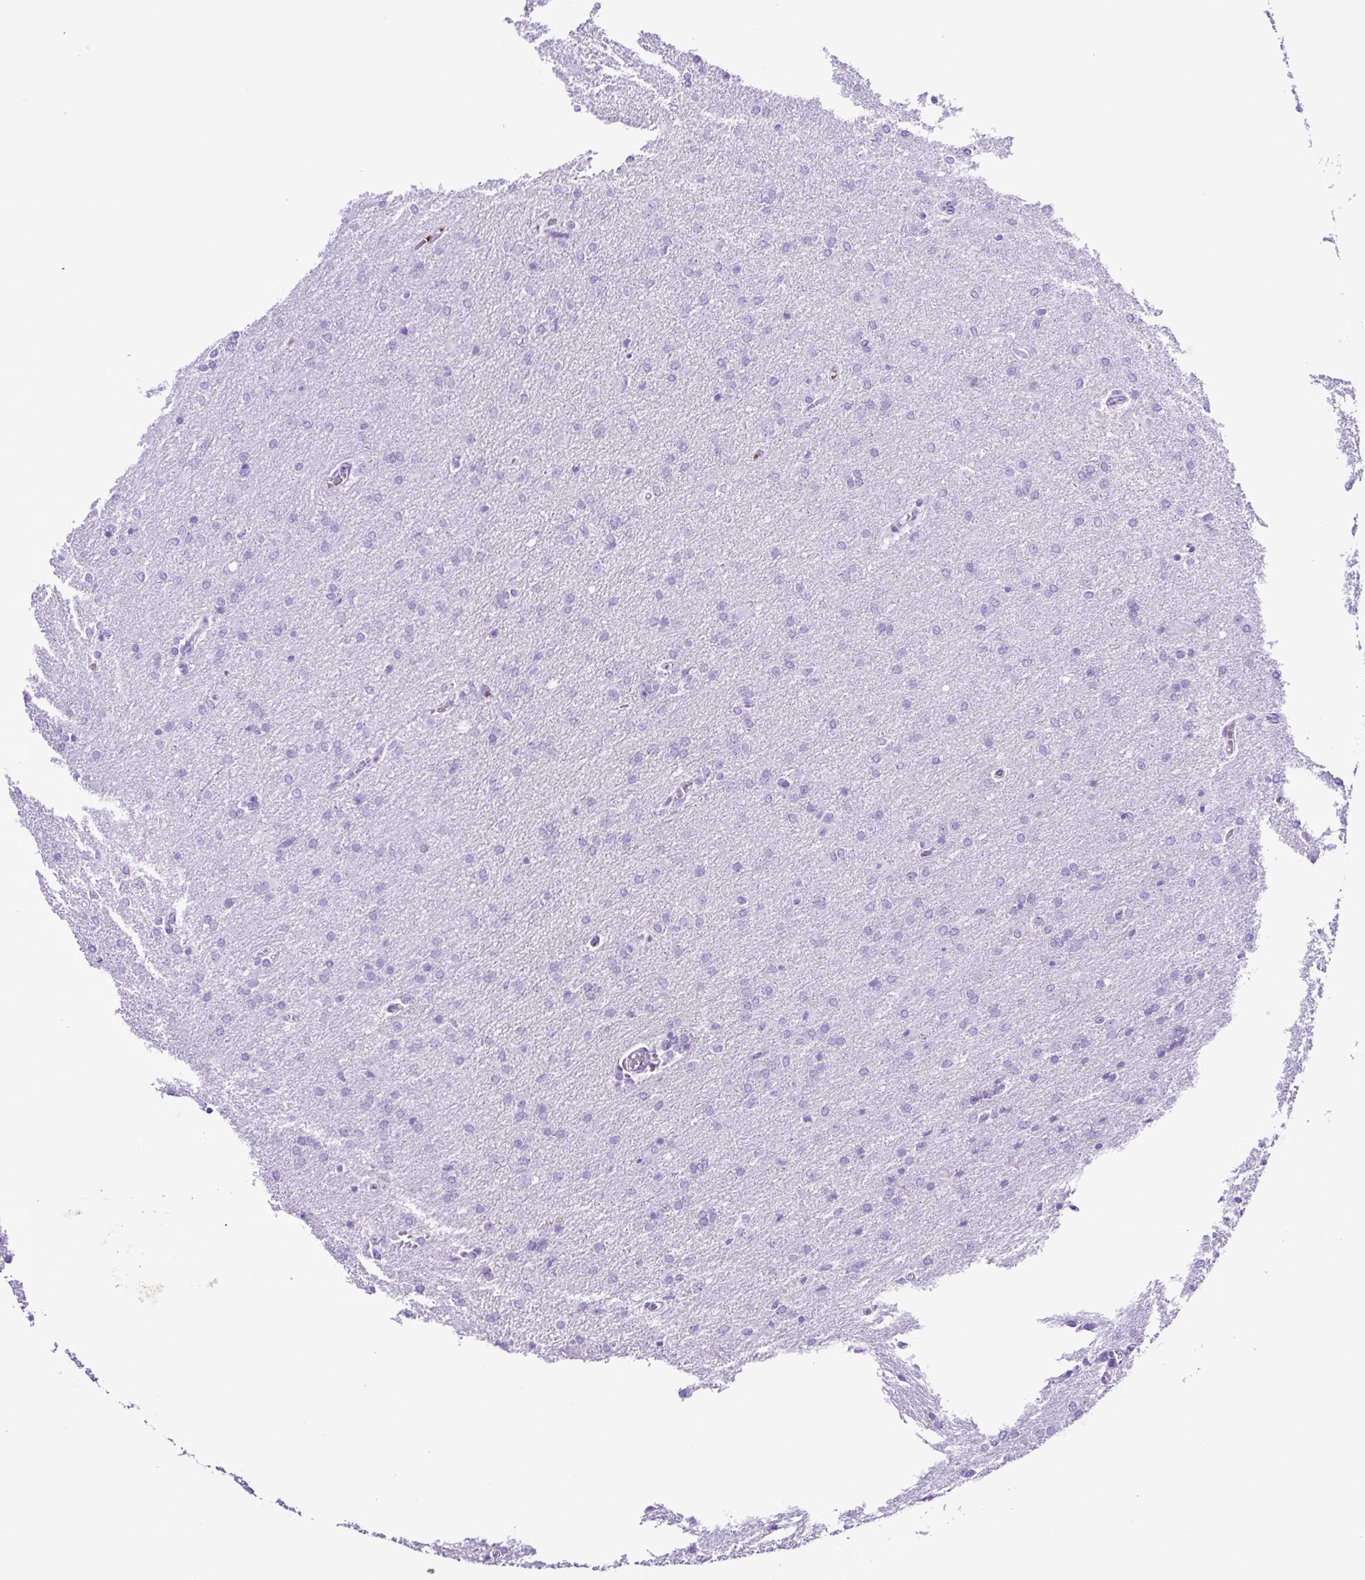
{"staining": {"intensity": "negative", "quantity": "none", "location": "none"}, "tissue": "glioma", "cell_type": "Tumor cells", "image_type": "cancer", "snomed": [{"axis": "morphology", "description": "Glioma, malignant, High grade"}, {"axis": "topography", "description": "Brain"}], "caption": "This micrograph is of malignant glioma (high-grade) stained with immunohistochemistry (IHC) to label a protein in brown with the nuclei are counter-stained blue. There is no staining in tumor cells.", "gene": "SYT1", "patient": {"sex": "male", "age": 68}}